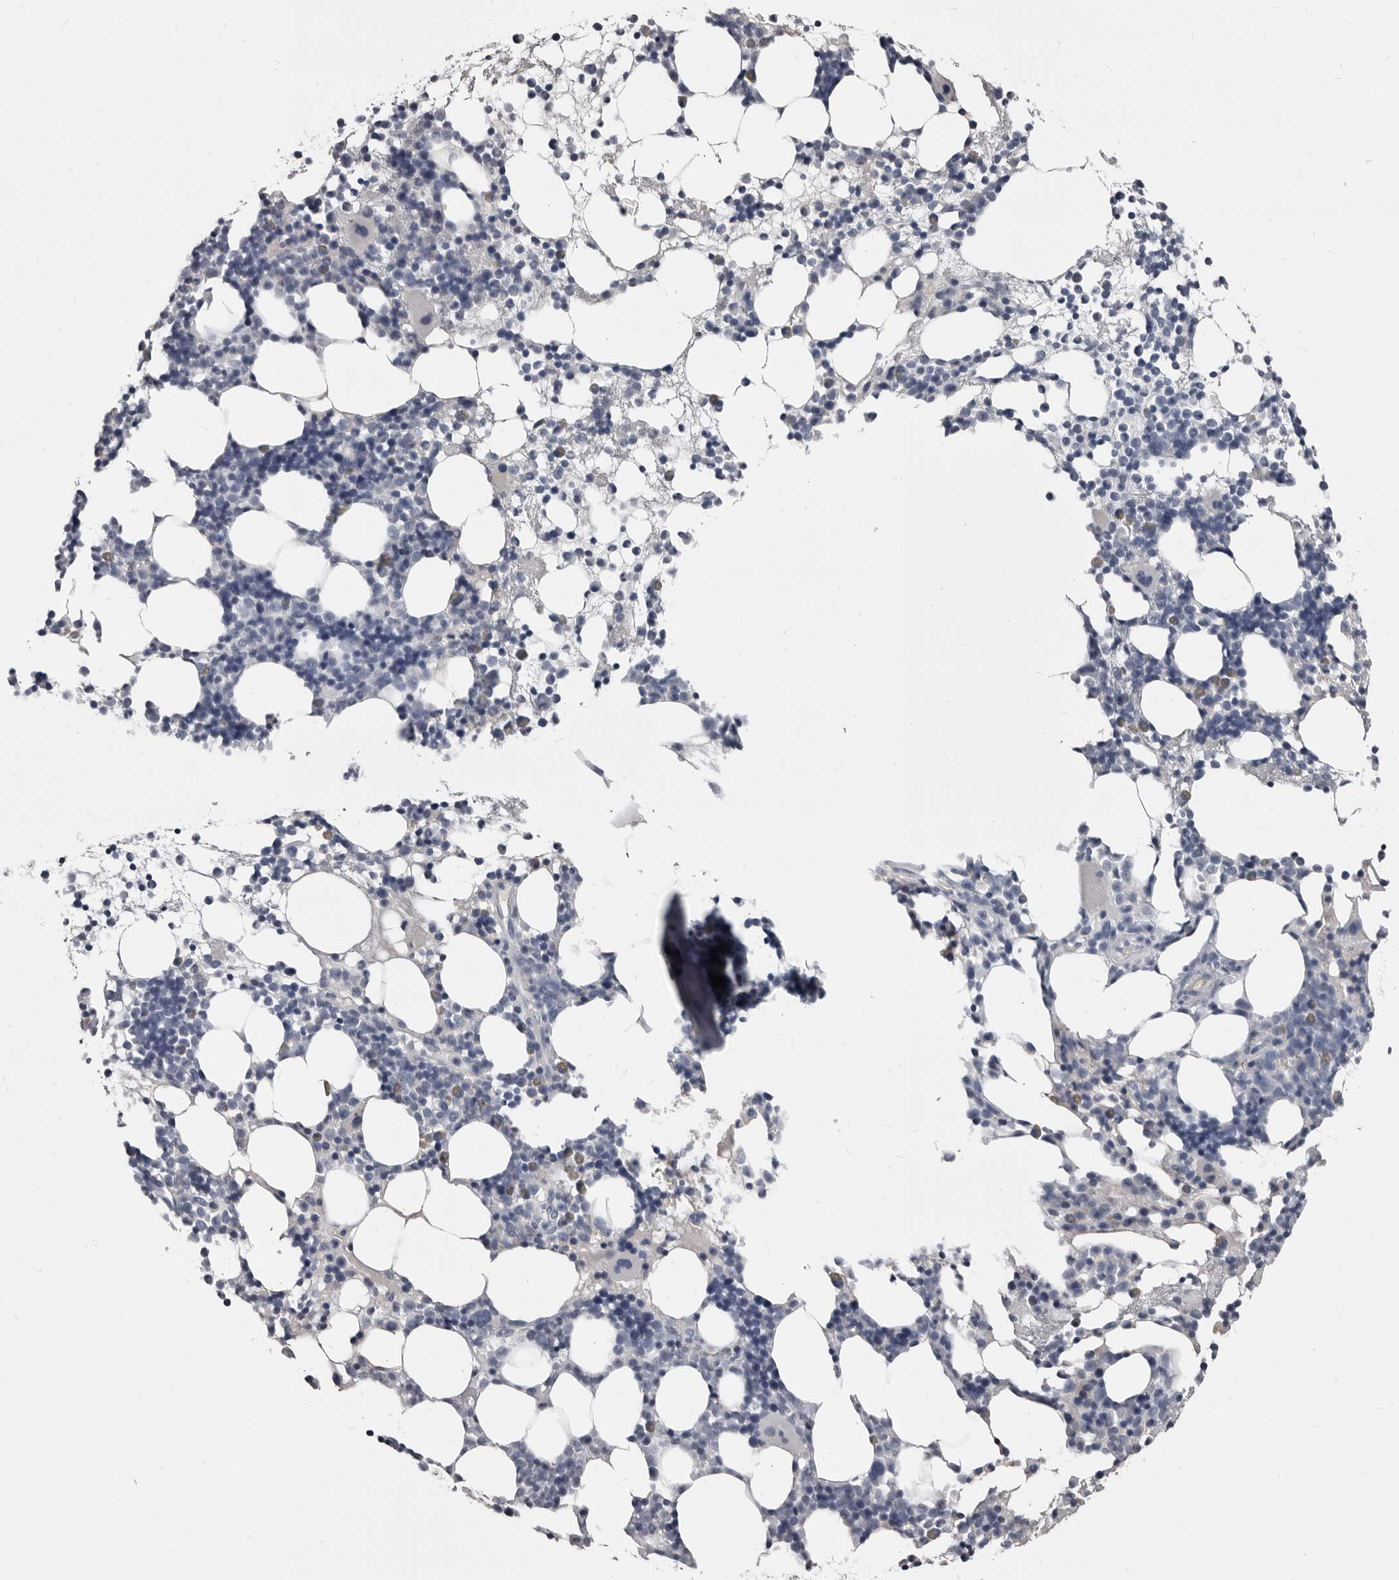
{"staining": {"intensity": "weak", "quantity": "<25%", "location": "cytoplasmic/membranous"}, "tissue": "bone marrow", "cell_type": "Hematopoietic cells", "image_type": "normal", "snomed": [{"axis": "morphology", "description": "Normal tissue, NOS"}, {"axis": "topography", "description": "Bone marrow"}], "caption": "A high-resolution histopathology image shows immunohistochemistry (IHC) staining of benign bone marrow, which demonstrates no significant positivity in hematopoietic cells.", "gene": "GREB1", "patient": {"sex": "female", "age": 57}}